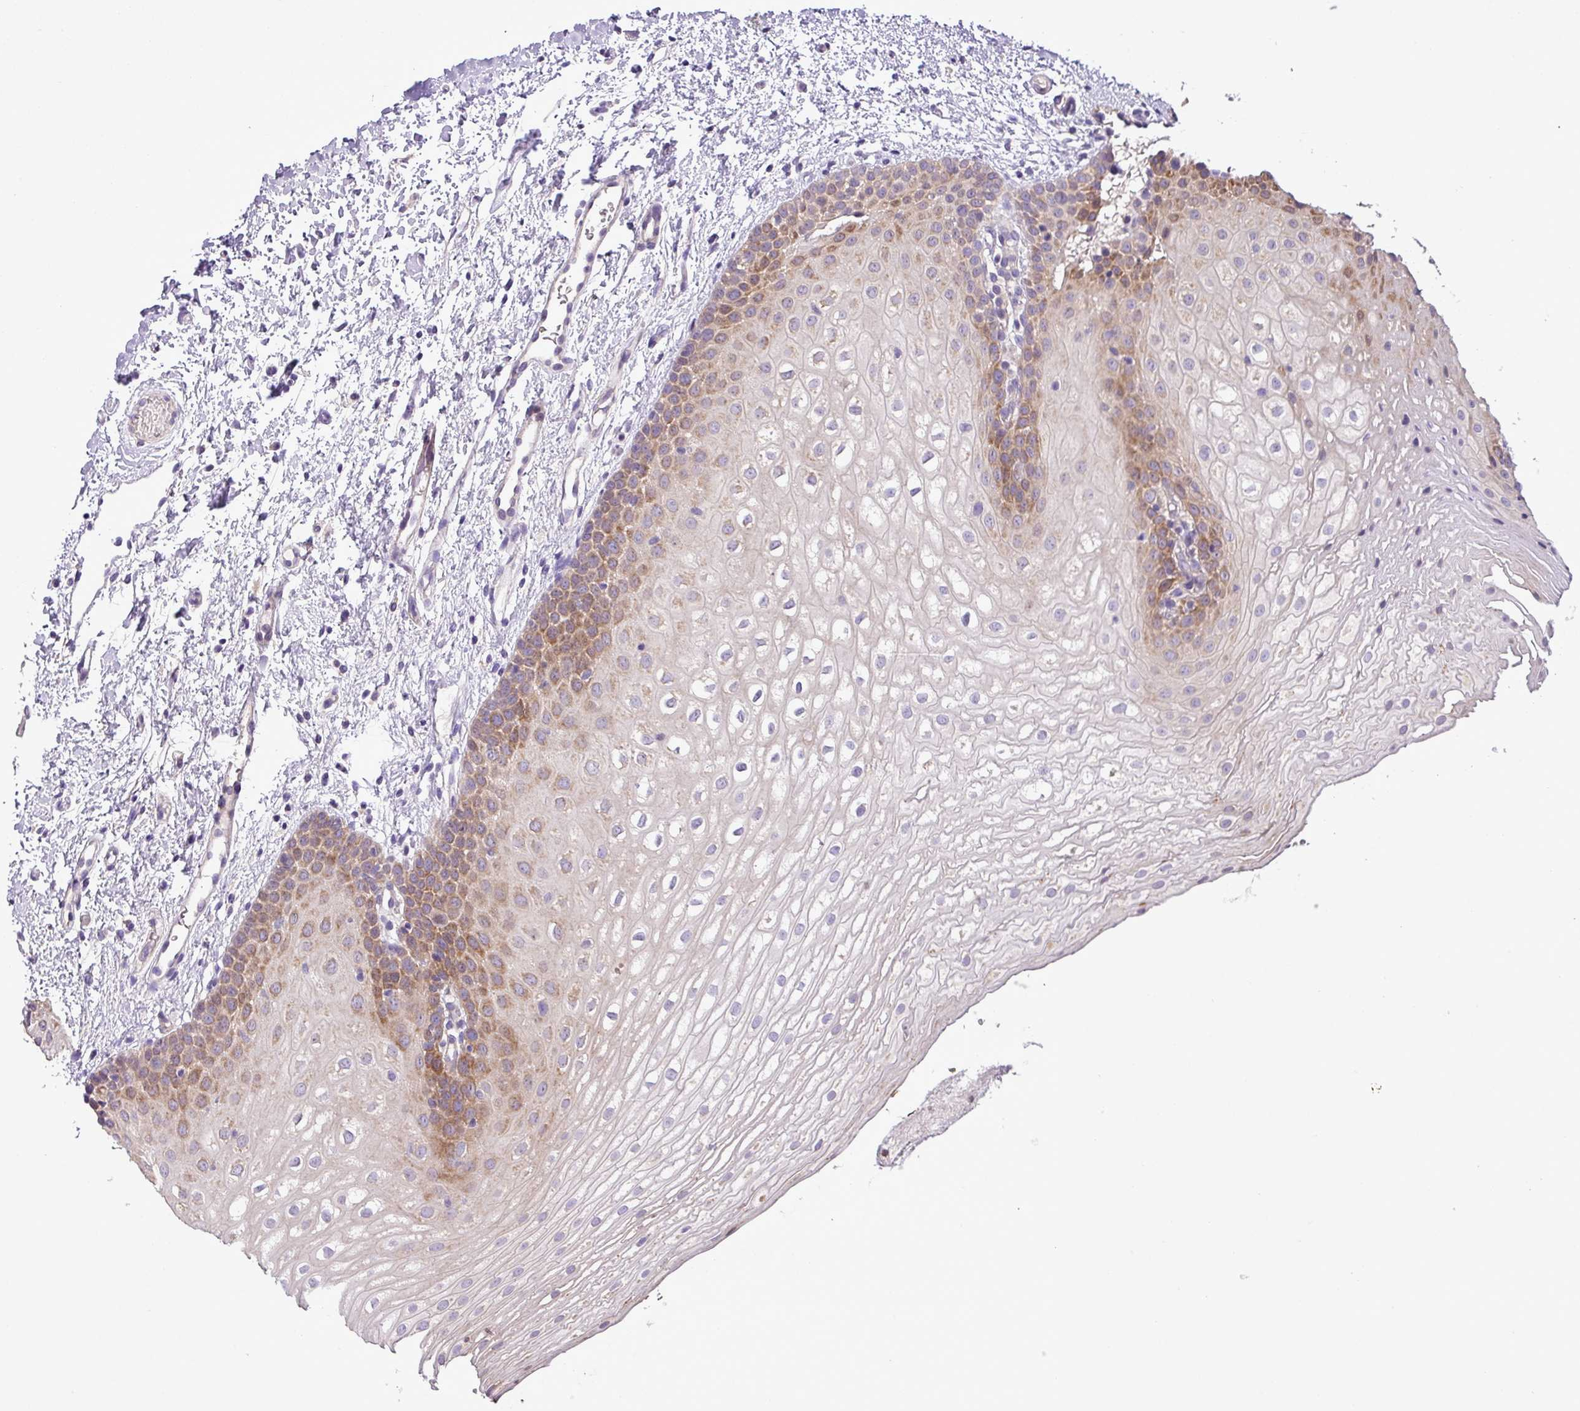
{"staining": {"intensity": "strong", "quantity": "25%-75%", "location": "cytoplasmic/membranous"}, "tissue": "oral mucosa", "cell_type": "Squamous epithelial cells", "image_type": "normal", "snomed": [{"axis": "morphology", "description": "Normal tissue, NOS"}, {"axis": "topography", "description": "Oral tissue"}], "caption": "The micrograph shows staining of benign oral mucosa, revealing strong cytoplasmic/membranous protein positivity (brown color) within squamous epithelial cells.", "gene": "RPL13", "patient": {"sex": "female", "age": 54}}